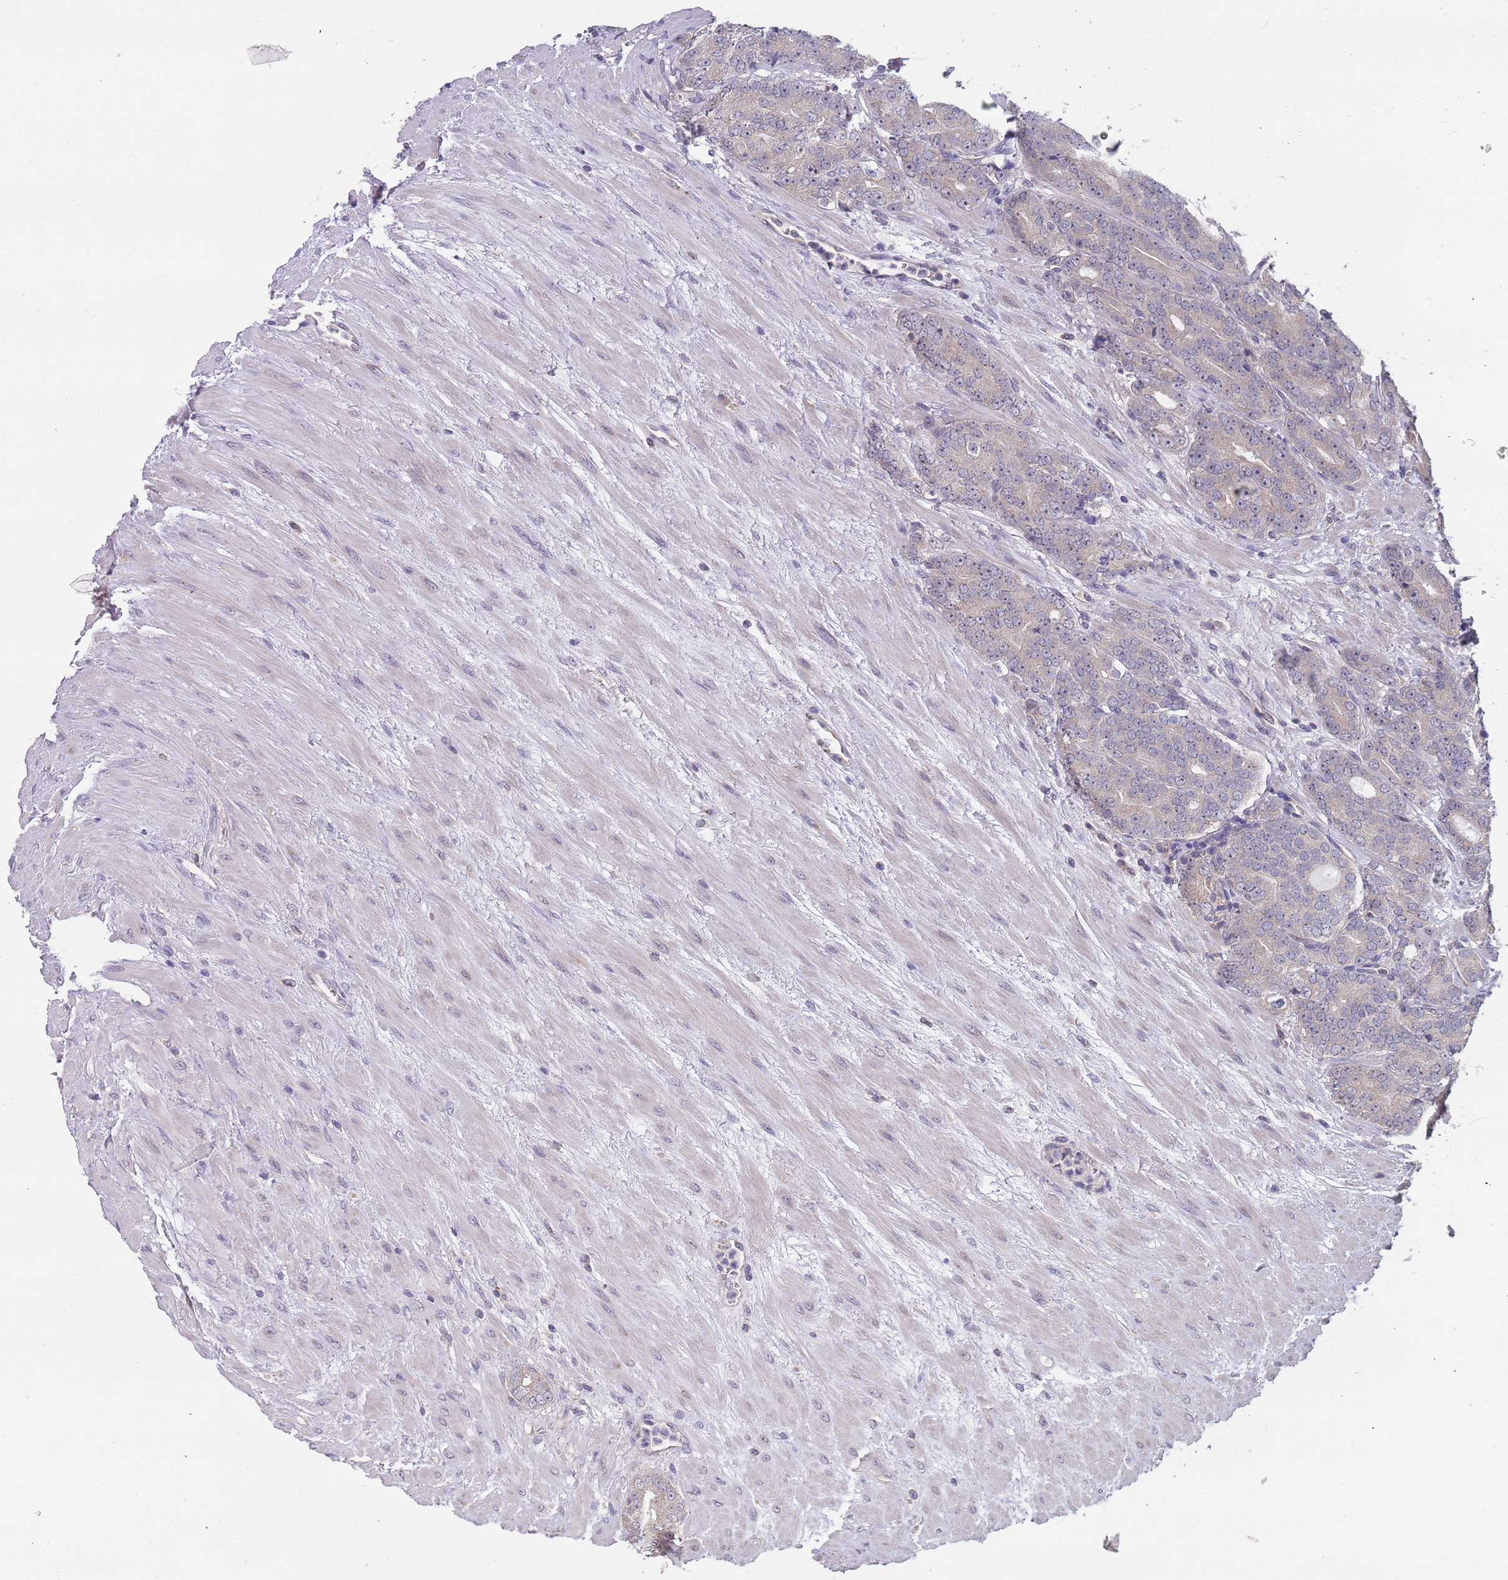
{"staining": {"intensity": "negative", "quantity": "none", "location": "none"}, "tissue": "prostate cancer", "cell_type": "Tumor cells", "image_type": "cancer", "snomed": [{"axis": "morphology", "description": "Adenocarcinoma, High grade"}, {"axis": "topography", "description": "Prostate"}], "caption": "Tumor cells show no significant protein positivity in adenocarcinoma (high-grade) (prostate).", "gene": "TMEM64", "patient": {"sex": "male", "age": 64}}